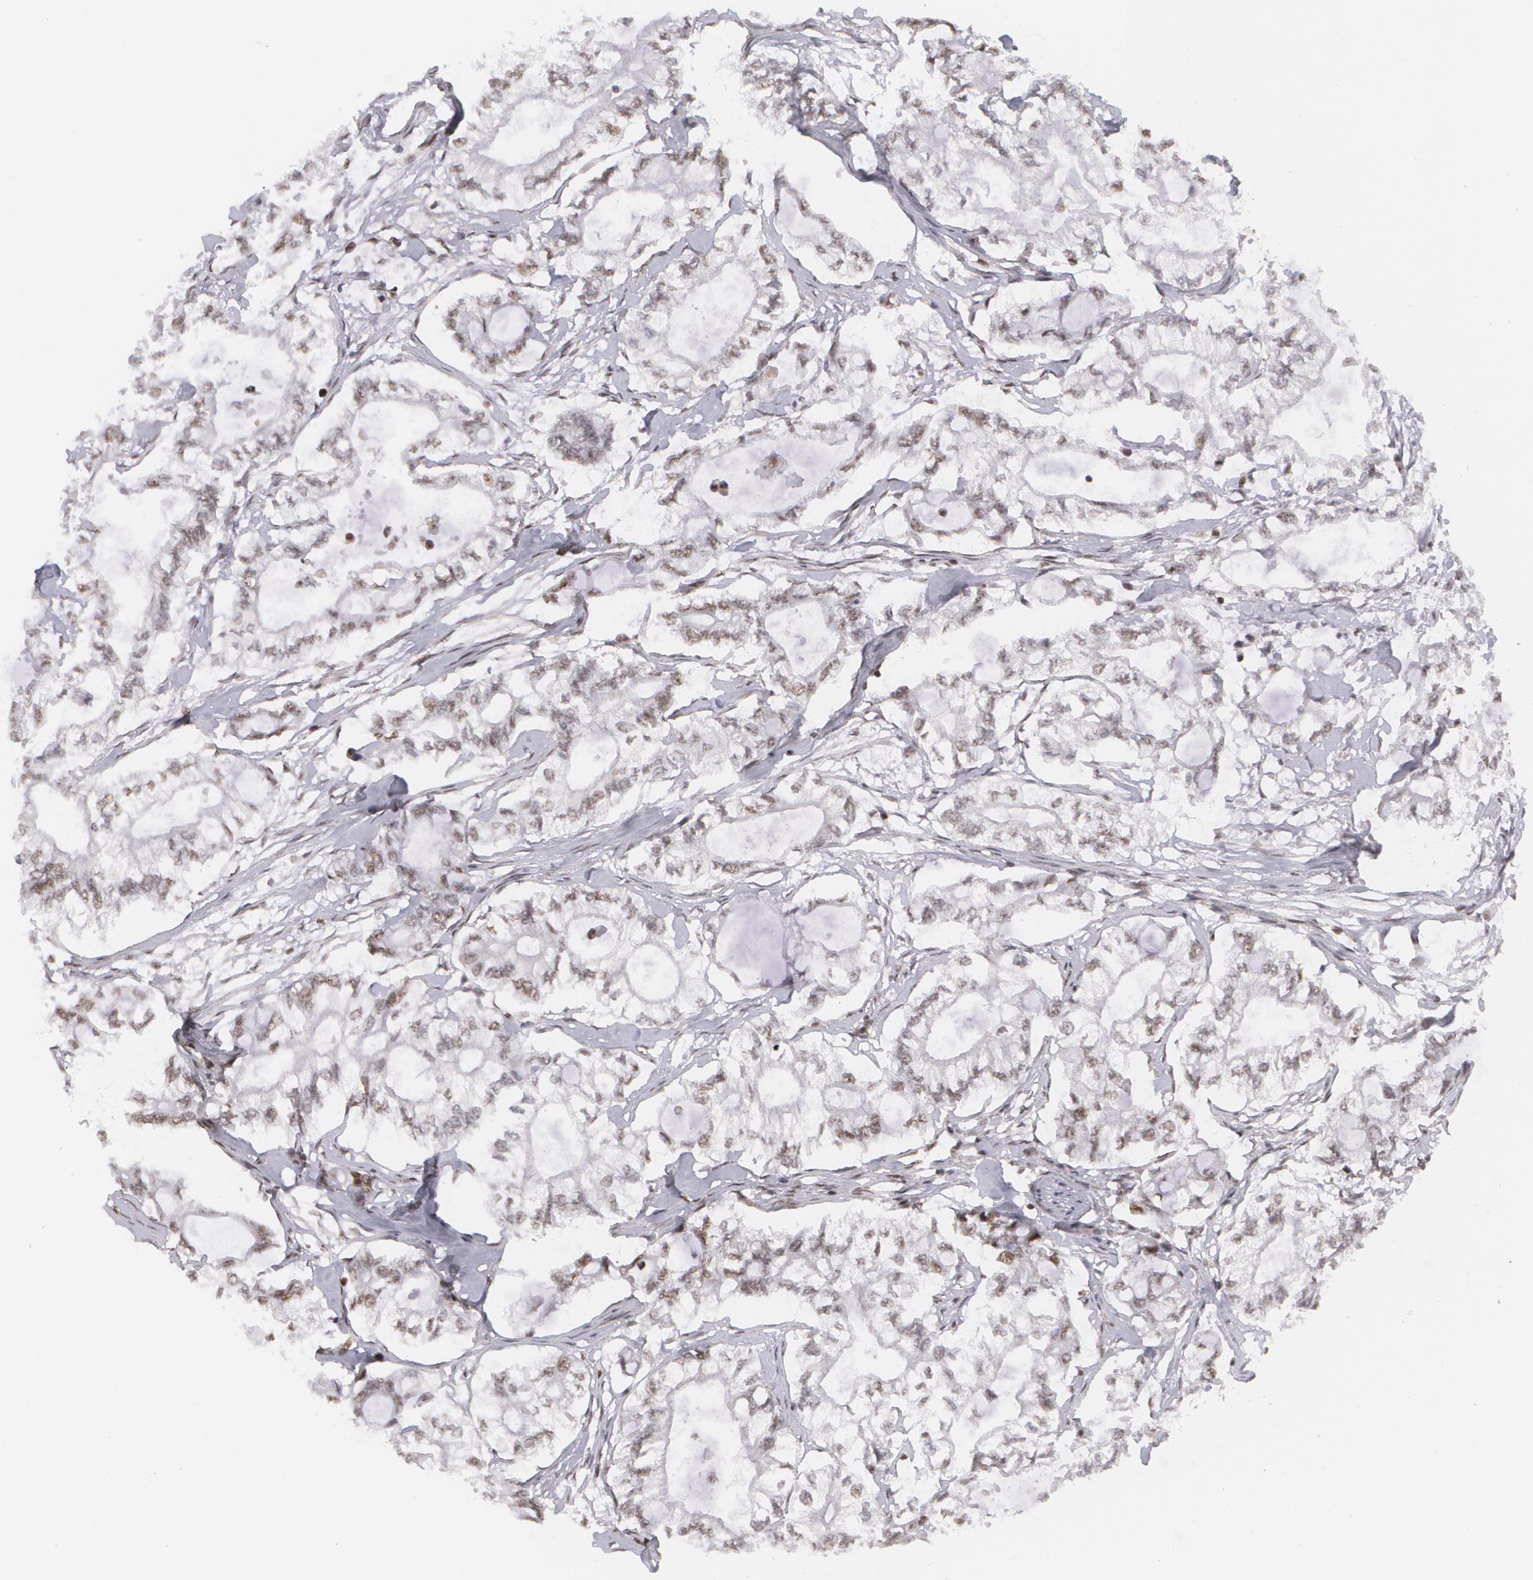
{"staining": {"intensity": "weak", "quantity": "25%-75%", "location": "nuclear"}, "tissue": "pancreatic cancer", "cell_type": "Tumor cells", "image_type": "cancer", "snomed": [{"axis": "morphology", "description": "Adenocarcinoma, NOS"}, {"axis": "topography", "description": "Pancreas"}], "caption": "A brown stain labels weak nuclear staining of a protein in human adenocarcinoma (pancreatic) tumor cells.", "gene": "MXD1", "patient": {"sex": "male", "age": 79}}